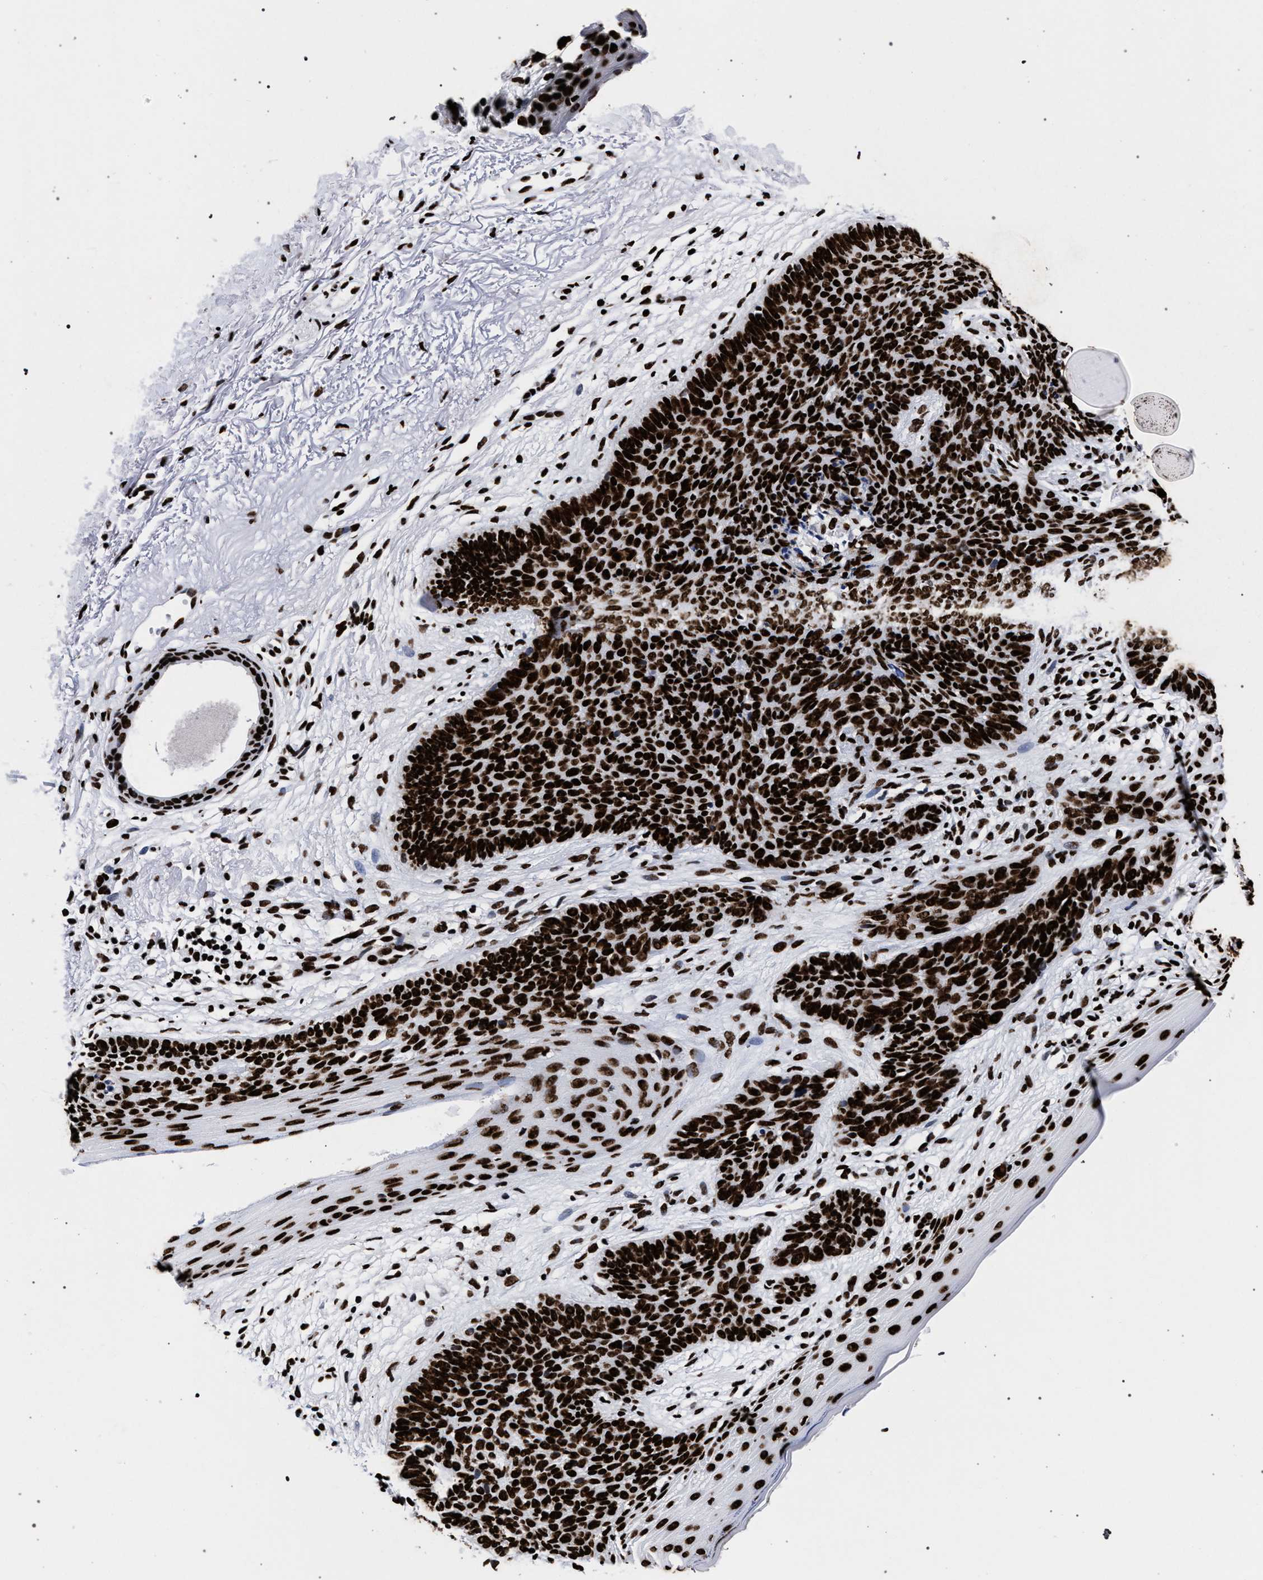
{"staining": {"intensity": "strong", "quantity": ">75%", "location": "nuclear"}, "tissue": "skin cancer", "cell_type": "Tumor cells", "image_type": "cancer", "snomed": [{"axis": "morphology", "description": "Basal cell carcinoma"}, {"axis": "topography", "description": "Skin"}], "caption": "The immunohistochemical stain shows strong nuclear staining in tumor cells of skin basal cell carcinoma tissue. The protein of interest is stained brown, and the nuclei are stained in blue (DAB (3,3'-diaminobenzidine) IHC with brightfield microscopy, high magnification).", "gene": "HNRNPA1", "patient": {"sex": "female", "age": 70}}